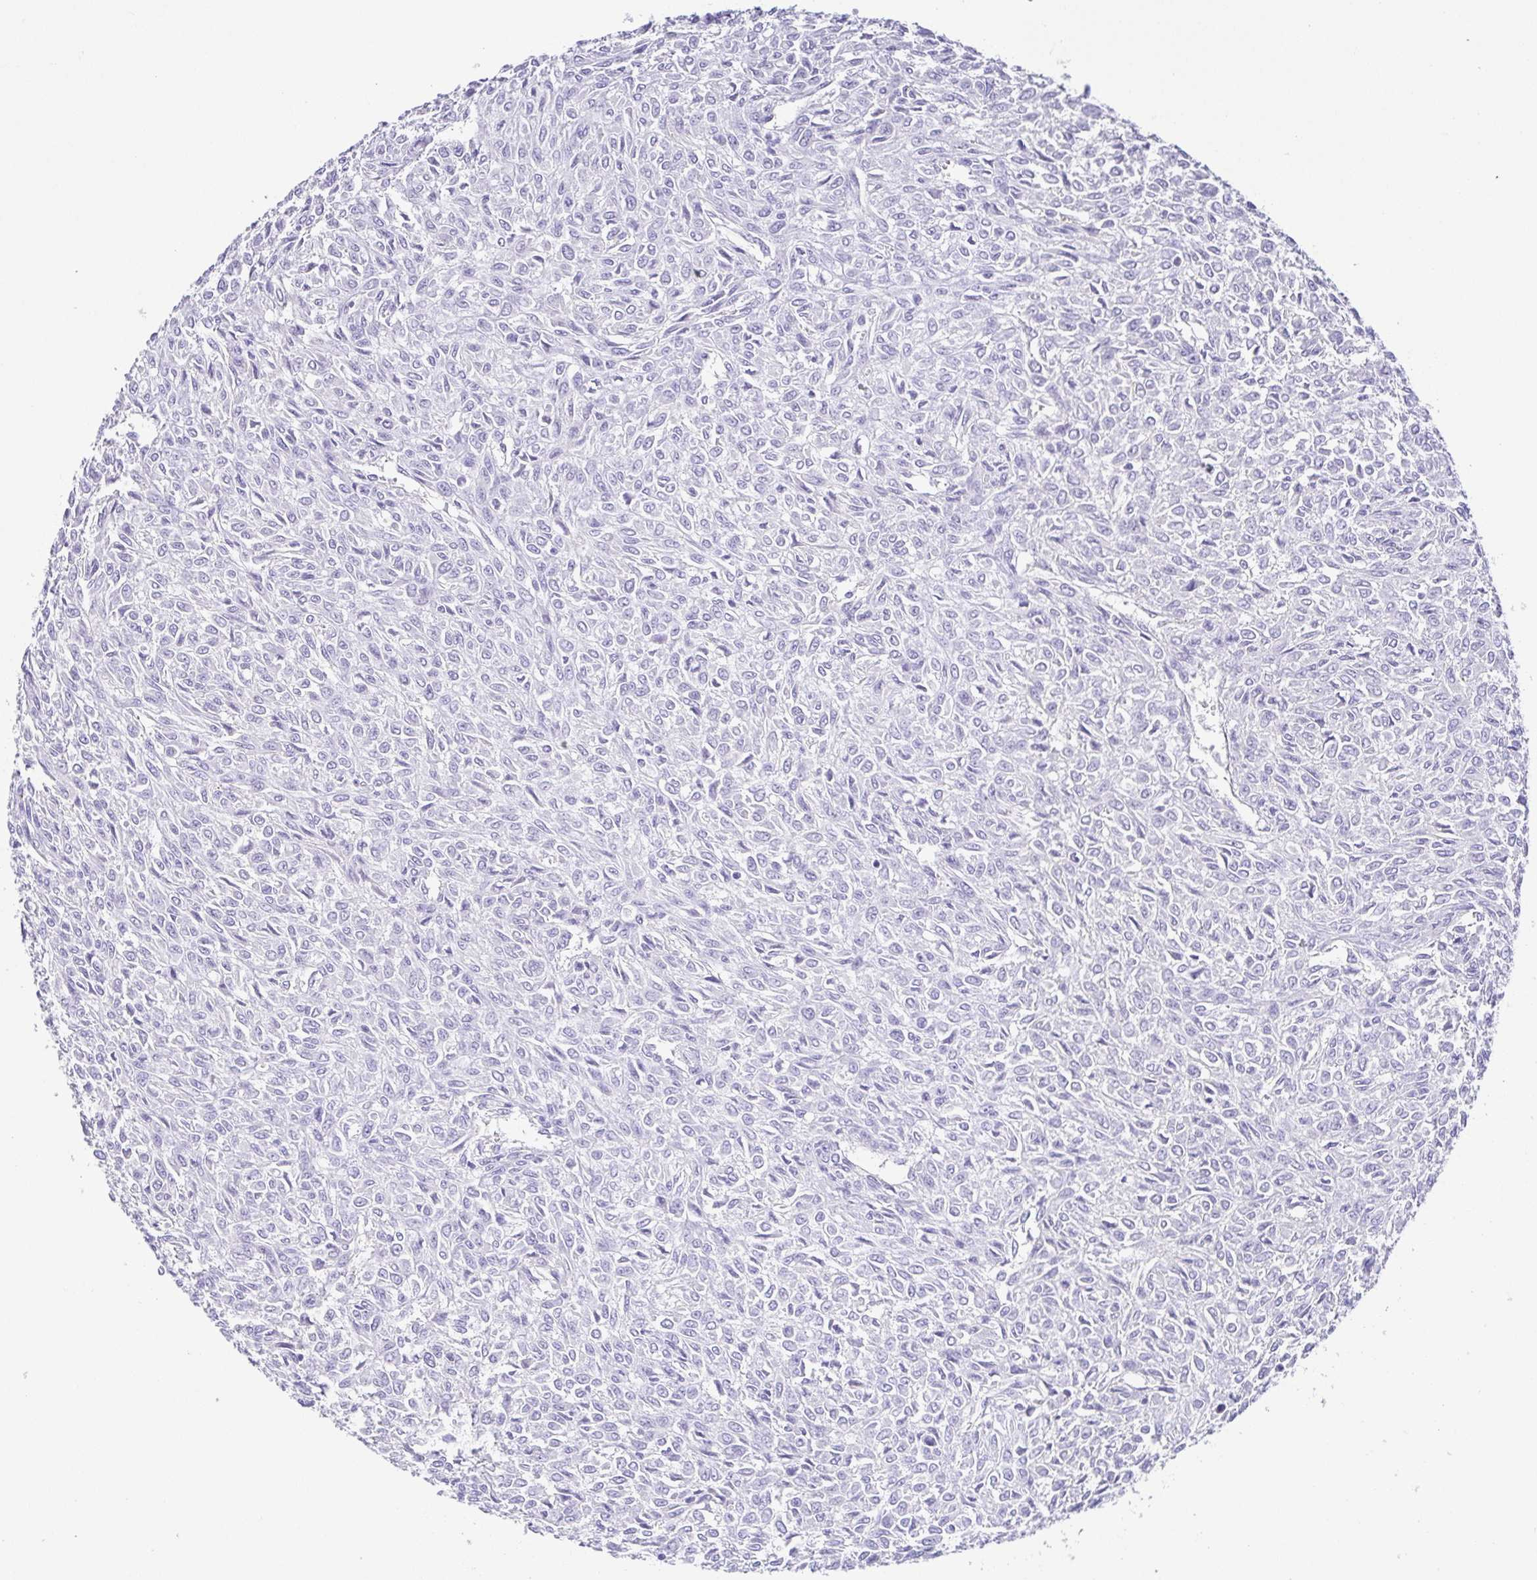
{"staining": {"intensity": "negative", "quantity": "none", "location": "none"}, "tissue": "renal cancer", "cell_type": "Tumor cells", "image_type": "cancer", "snomed": [{"axis": "morphology", "description": "Adenocarcinoma, NOS"}, {"axis": "topography", "description": "Kidney"}], "caption": "Immunohistochemistry of human adenocarcinoma (renal) demonstrates no positivity in tumor cells.", "gene": "HAPLN2", "patient": {"sex": "male", "age": 58}}